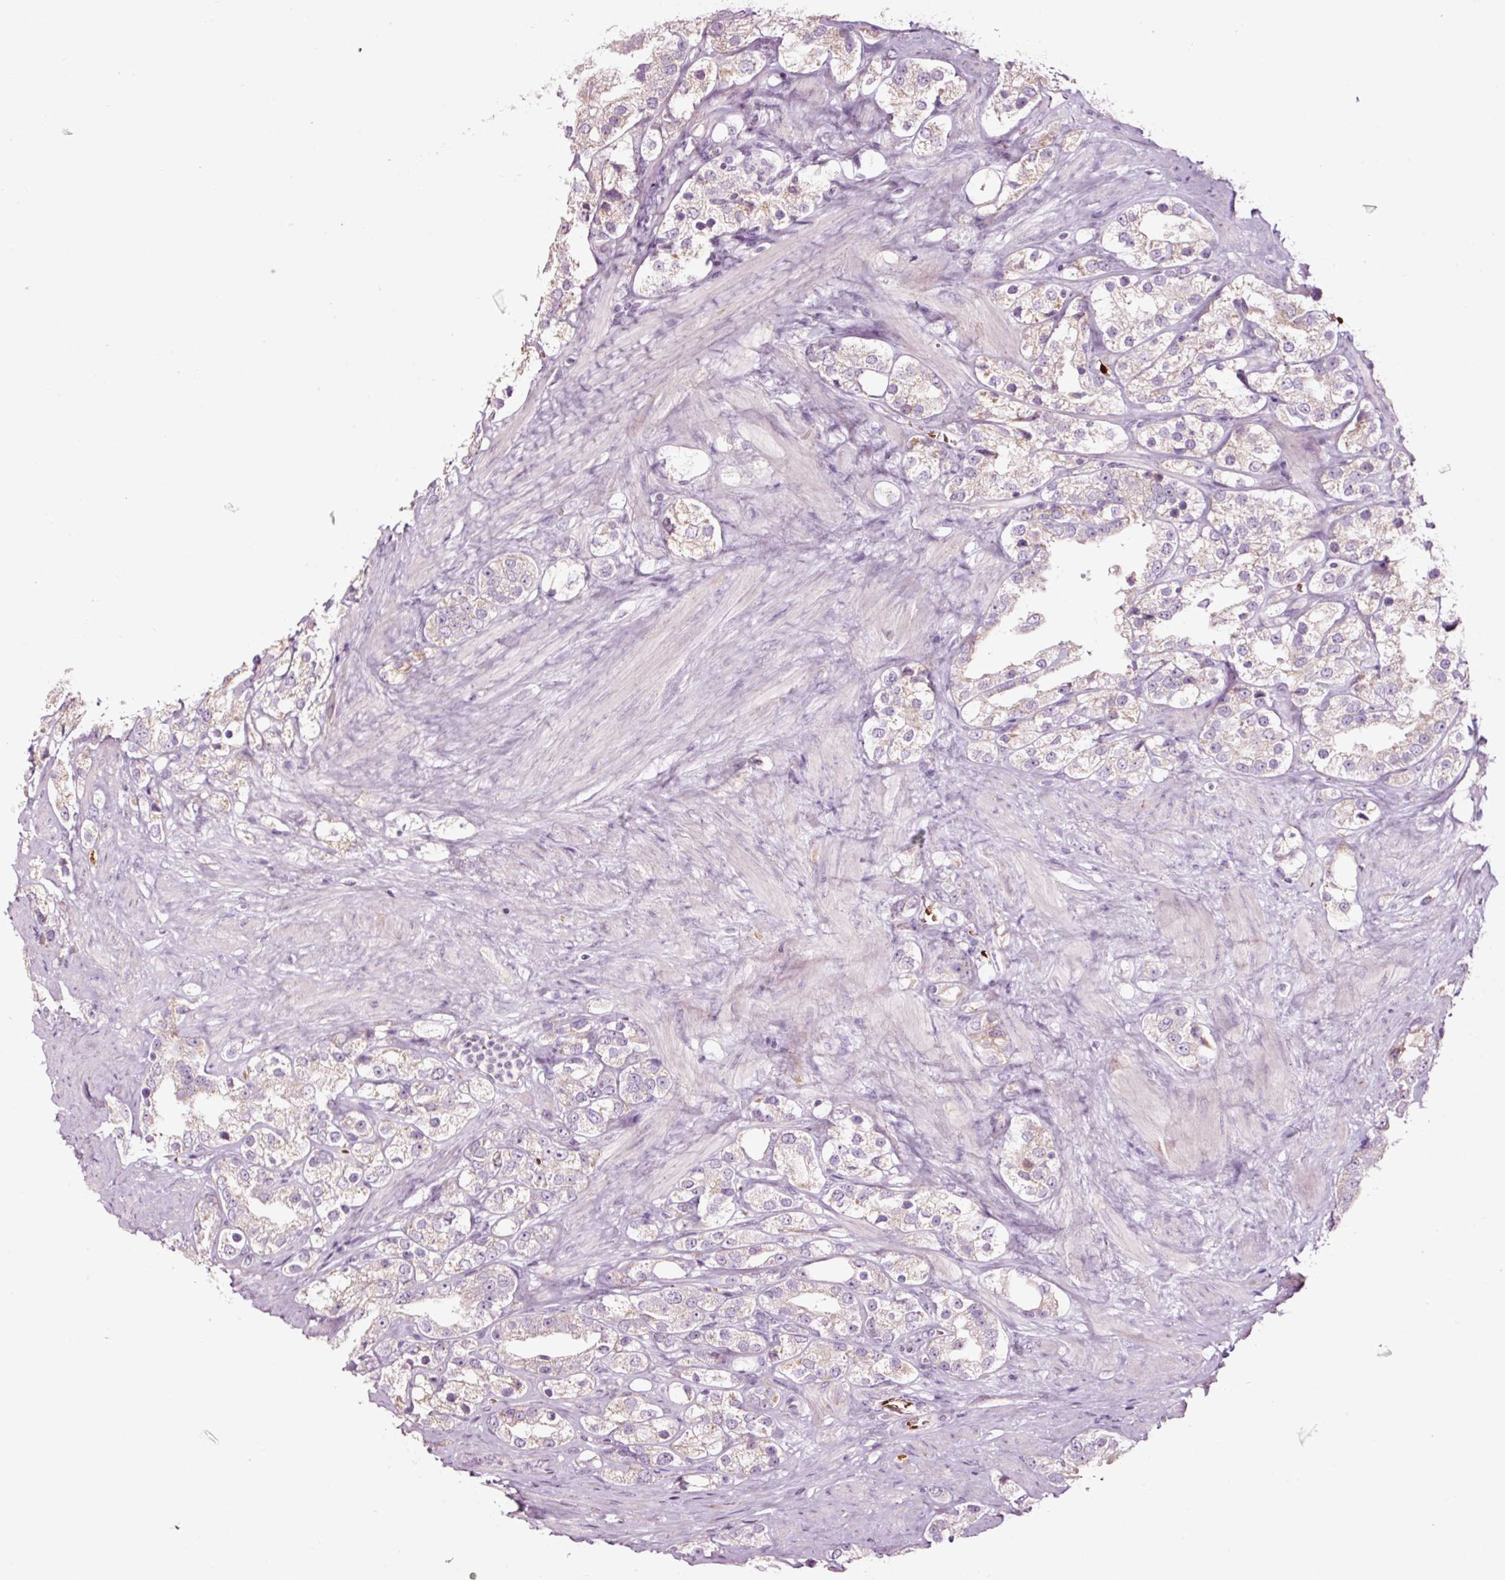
{"staining": {"intensity": "weak", "quantity": "<25%", "location": "cytoplasmic/membranous"}, "tissue": "prostate cancer", "cell_type": "Tumor cells", "image_type": "cancer", "snomed": [{"axis": "morphology", "description": "Adenocarcinoma, NOS"}, {"axis": "topography", "description": "Prostate"}], "caption": "The photomicrograph displays no staining of tumor cells in prostate adenocarcinoma.", "gene": "LDHAL6B", "patient": {"sex": "male", "age": 79}}